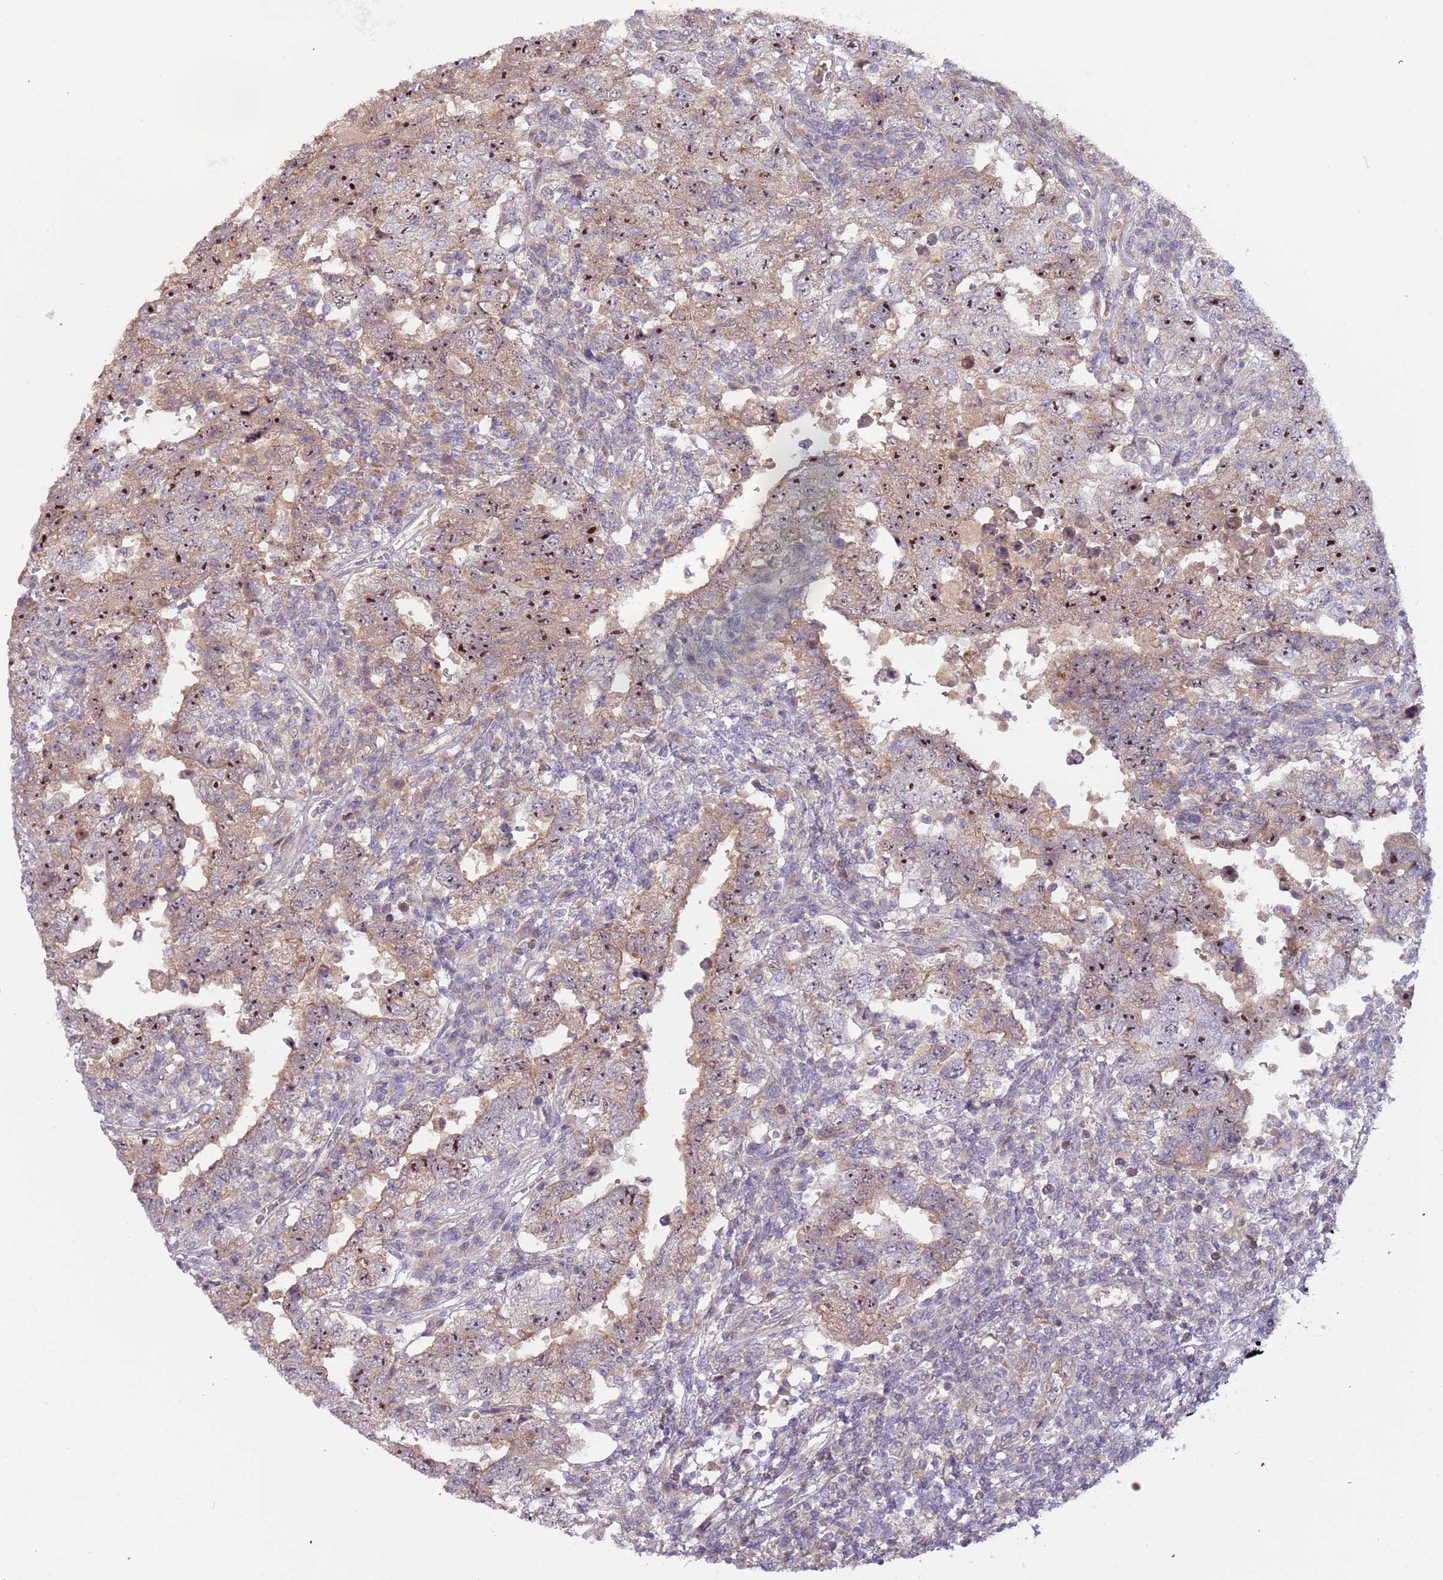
{"staining": {"intensity": "moderate", "quantity": ">75%", "location": "cytoplasmic/membranous,nuclear"}, "tissue": "testis cancer", "cell_type": "Tumor cells", "image_type": "cancer", "snomed": [{"axis": "morphology", "description": "Carcinoma, Embryonal, NOS"}, {"axis": "topography", "description": "Testis"}], "caption": "Moderate cytoplasmic/membranous and nuclear expression is identified in about >75% of tumor cells in testis cancer.", "gene": "TRAPPC6B", "patient": {"sex": "male", "age": 26}}